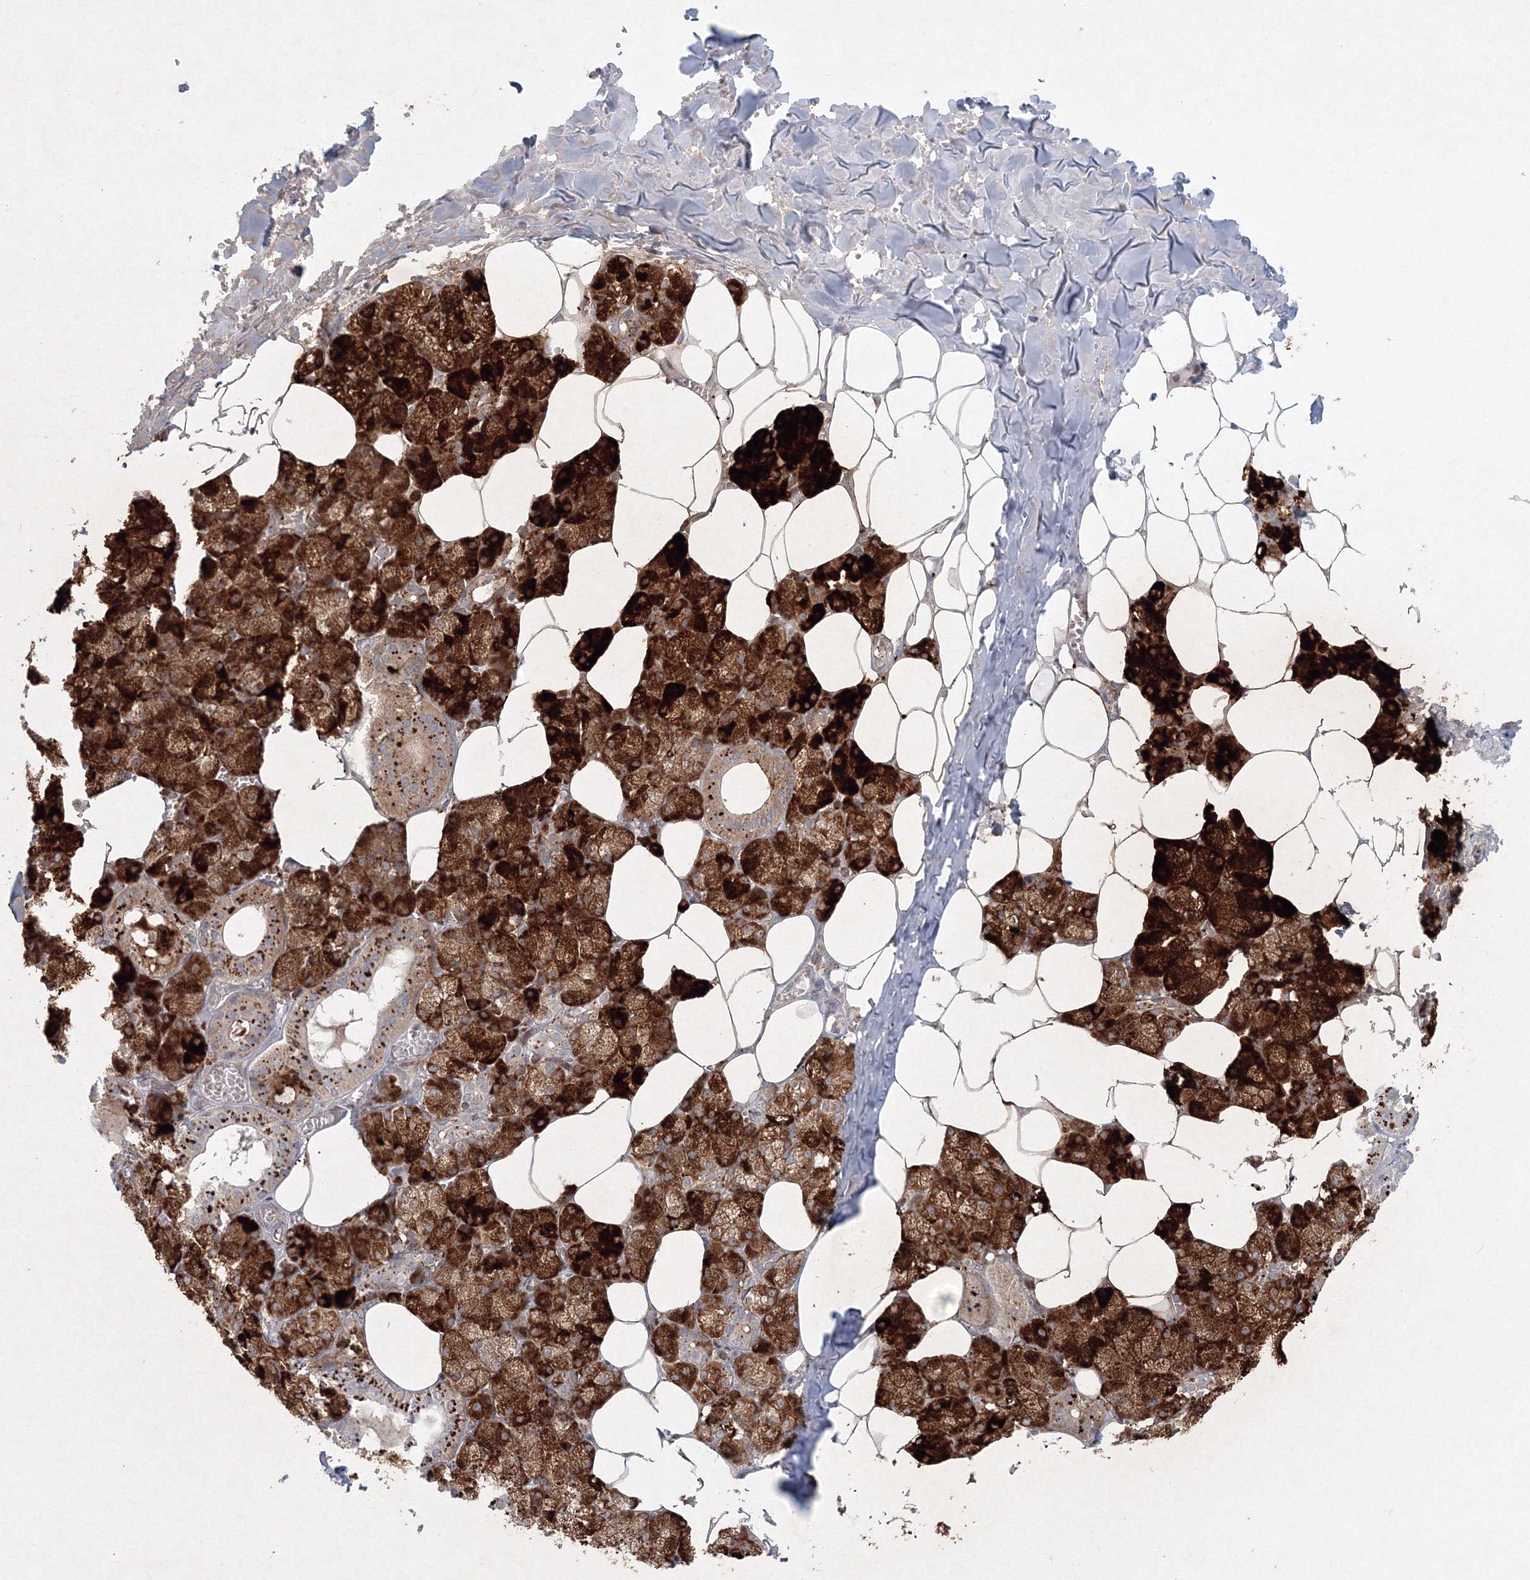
{"staining": {"intensity": "strong", "quantity": ">75%", "location": "cytoplasmic/membranous"}, "tissue": "salivary gland", "cell_type": "Glandular cells", "image_type": "normal", "snomed": [{"axis": "morphology", "description": "Normal tissue, NOS"}, {"axis": "topography", "description": "Salivary gland"}], "caption": "The micrograph demonstrates immunohistochemical staining of normal salivary gland. There is strong cytoplasmic/membranous expression is appreciated in approximately >75% of glandular cells. (Stains: DAB (3,3'-diaminobenzidine) in brown, nuclei in blue, Microscopy: brightfield microscopy at high magnification).", "gene": "KIF4A", "patient": {"sex": "male", "age": 62}}